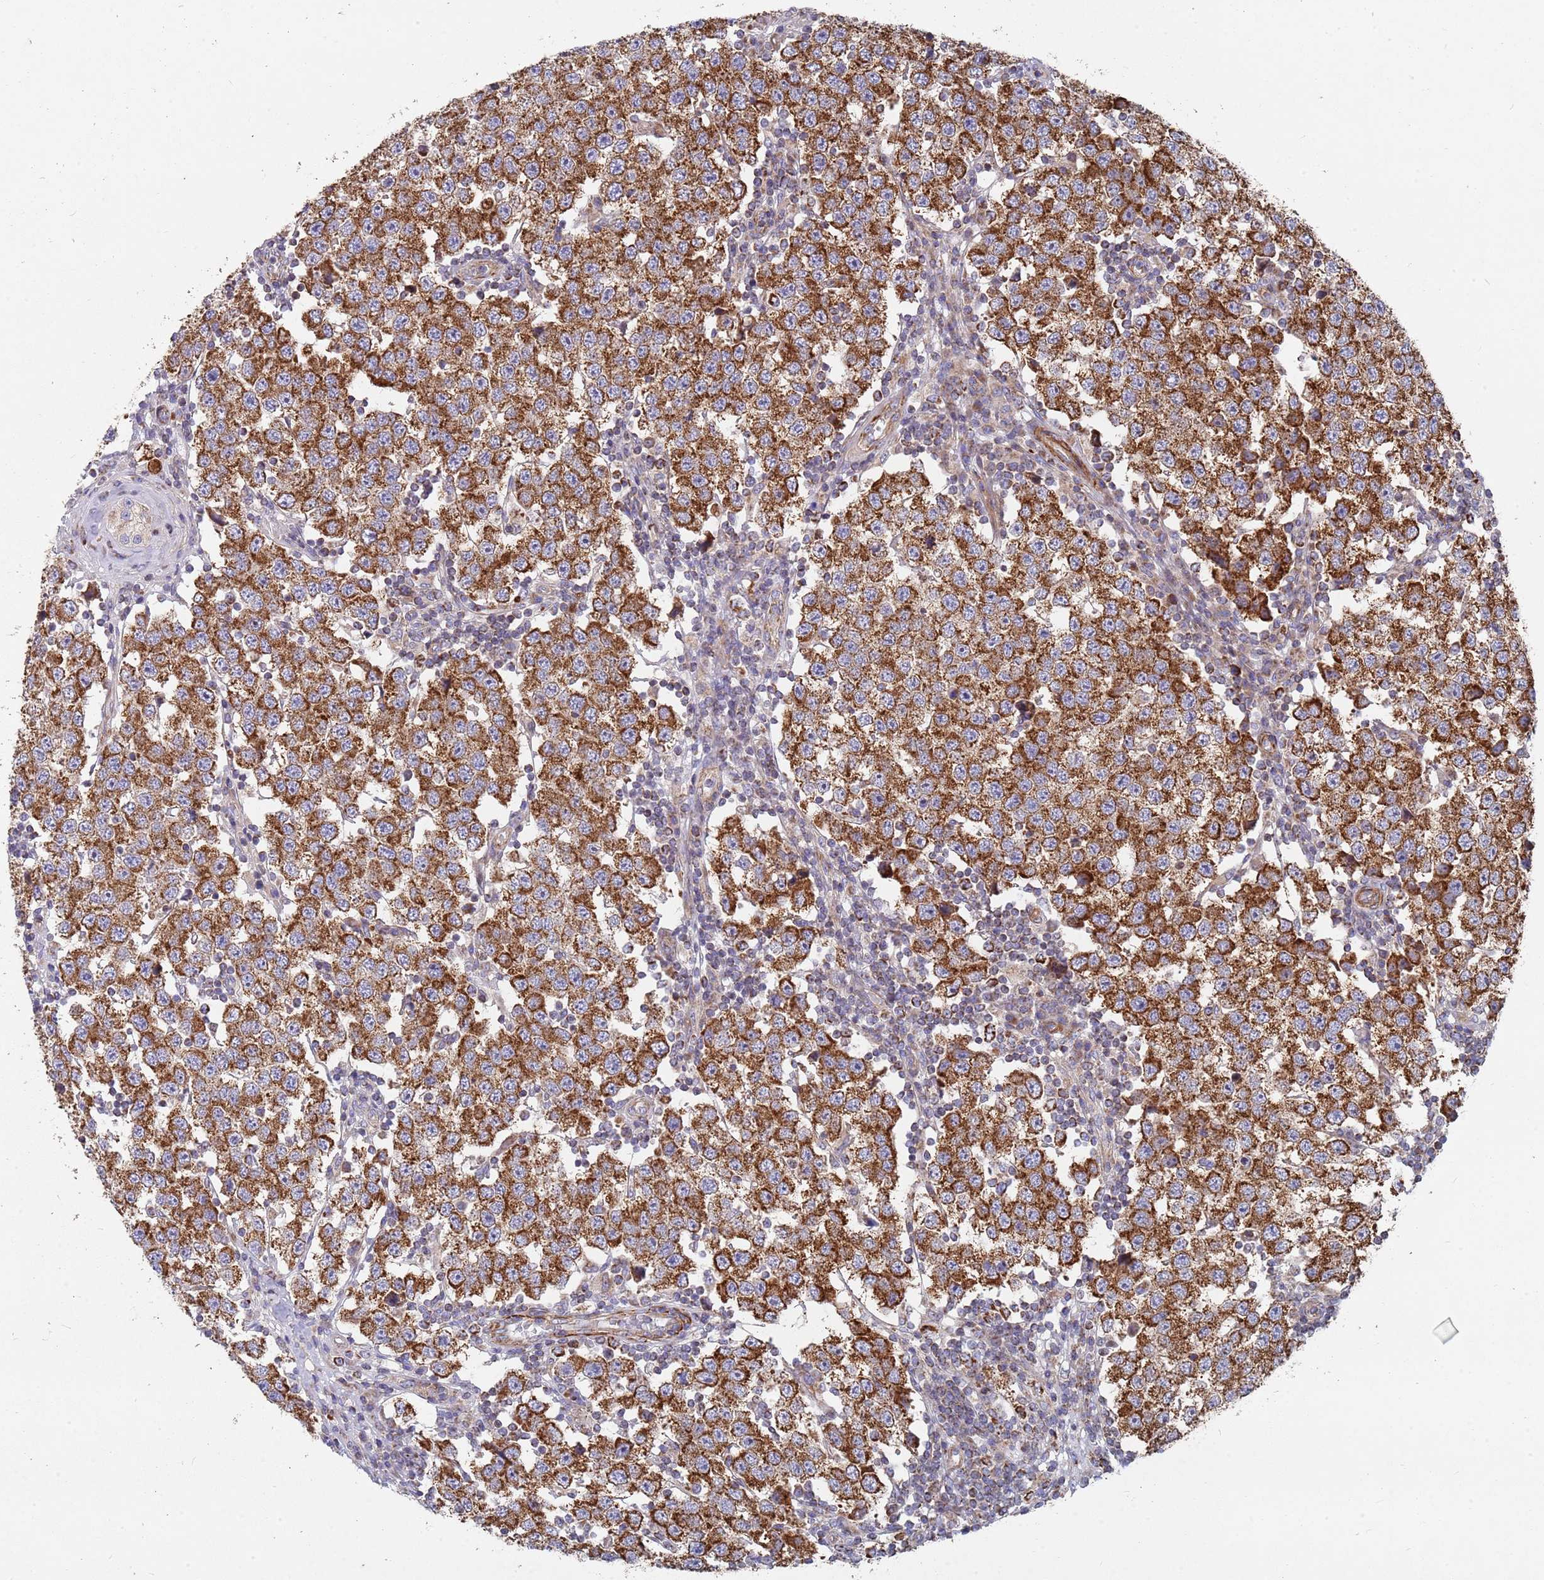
{"staining": {"intensity": "strong", "quantity": ">75%", "location": "cytoplasmic/membranous"}, "tissue": "testis cancer", "cell_type": "Tumor cells", "image_type": "cancer", "snomed": [{"axis": "morphology", "description": "Seminoma, NOS"}, {"axis": "topography", "description": "Testis"}], "caption": "Immunohistochemical staining of testis cancer (seminoma) shows high levels of strong cytoplasmic/membranous expression in approximately >75% of tumor cells.", "gene": "WDFY3", "patient": {"sex": "male", "age": 34}}